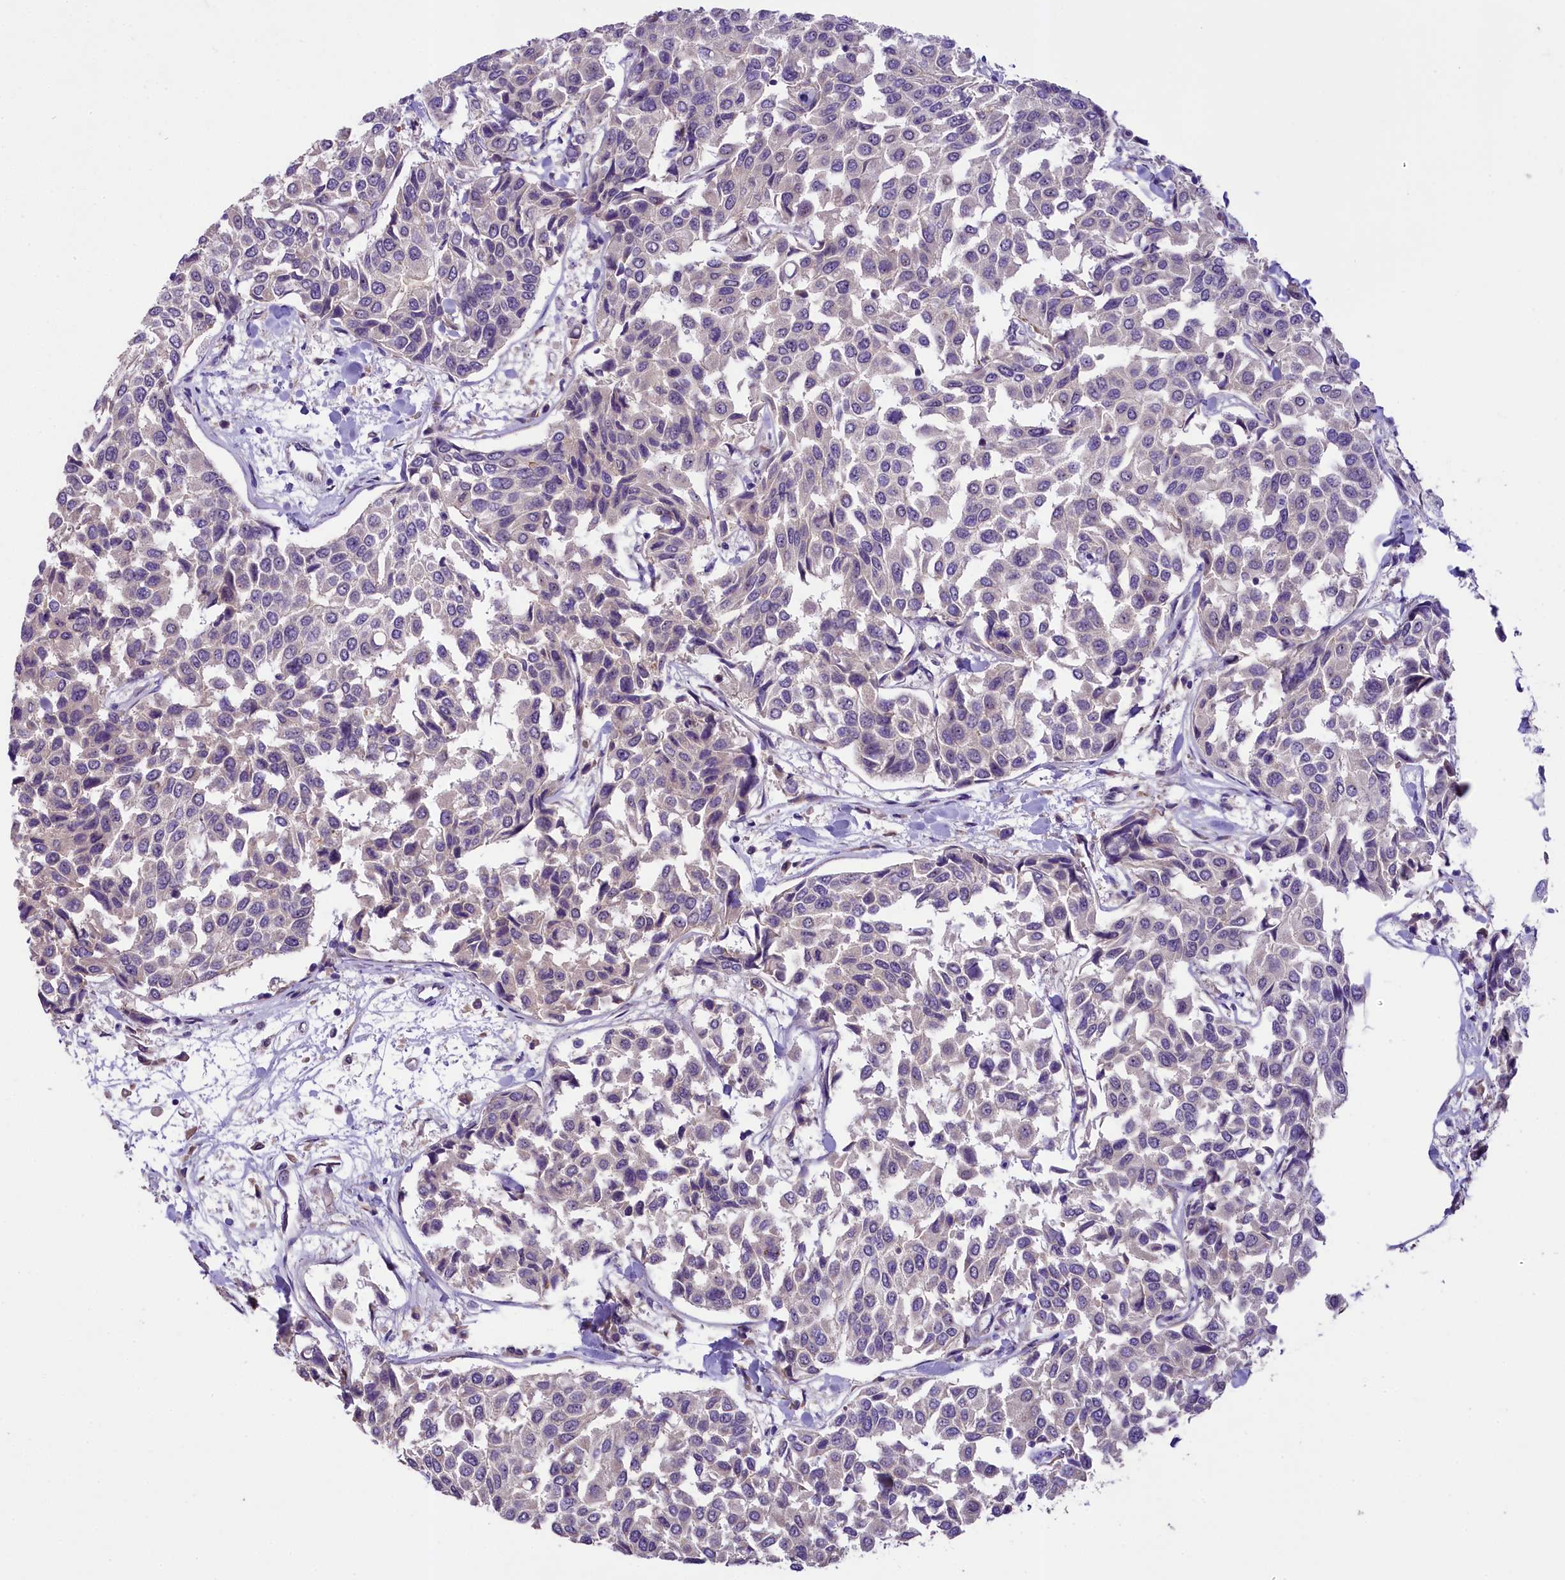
{"staining": {"intensity": "negative", "quantity": "none", "location": "none"}, "tissue": "breast cancer", "cell_type": "Tumor cells", "image_type": "cancer", "snomed": [{"axis": "morphology", "description": "Duct carcinoma"}, {"axis": "topography", "description": "Breast"}], "caption": "Histopathology image shows no protein positivity in tumor cells of breast invasive ductal carcinoma tissue.", "gene": "UBXN6", "patient": {"sex": "female", "age": 55}}